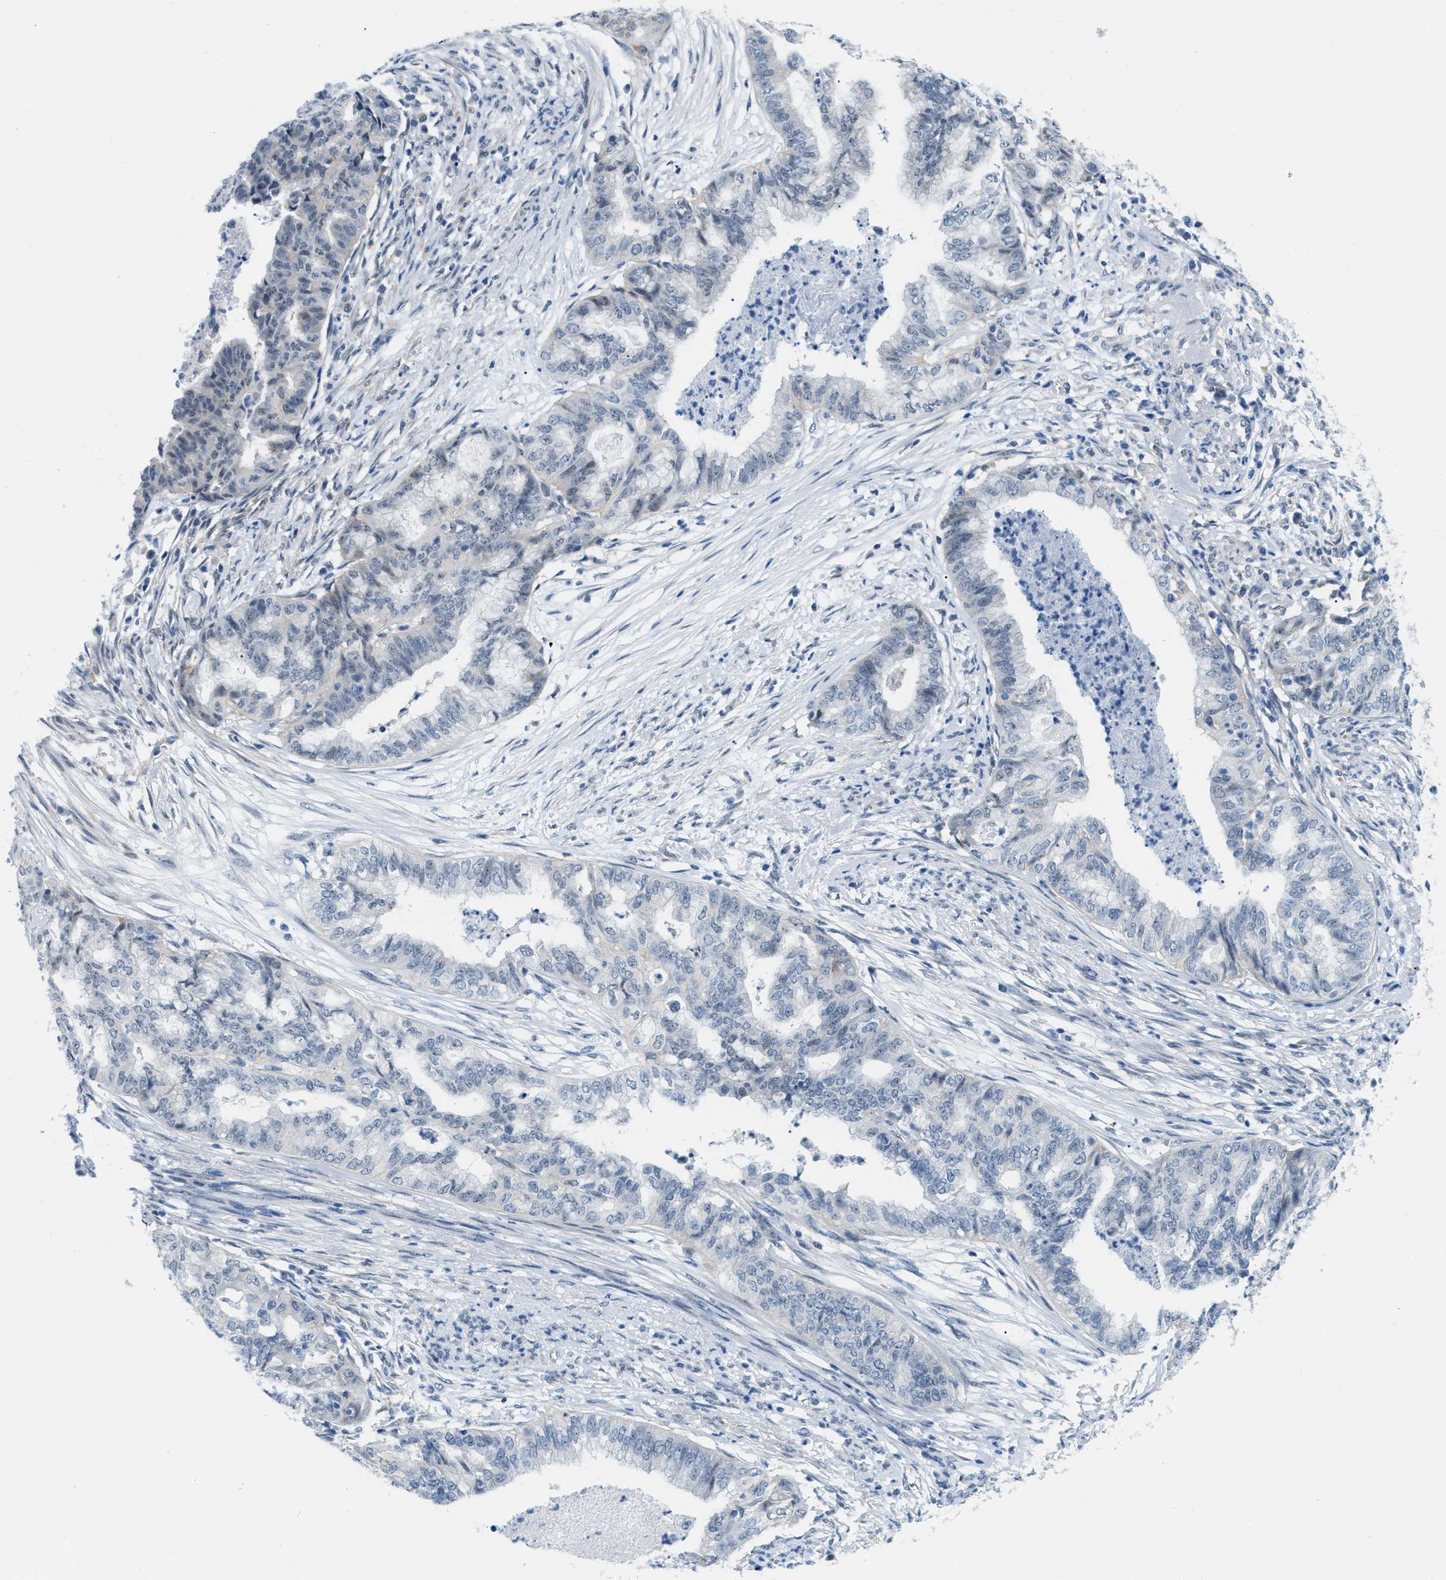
{"staining": {"intensity": "negative", "quantity": "none", "location": "none"}, "tissue": "endometrial cancer", "cell_type": "Tumor cells", "image_type": "cancer", "snomed": [{"axis": "morphology", "description": "Adenocarcinoma, NOS"}, {"axis": "topography", "description": "Endometrium"}], "caption": "Tumor cells are negative for protein expression in human endometrial cancer.", "gene": "PHRF1", "patient": {"sex": "female", "age": 79}}